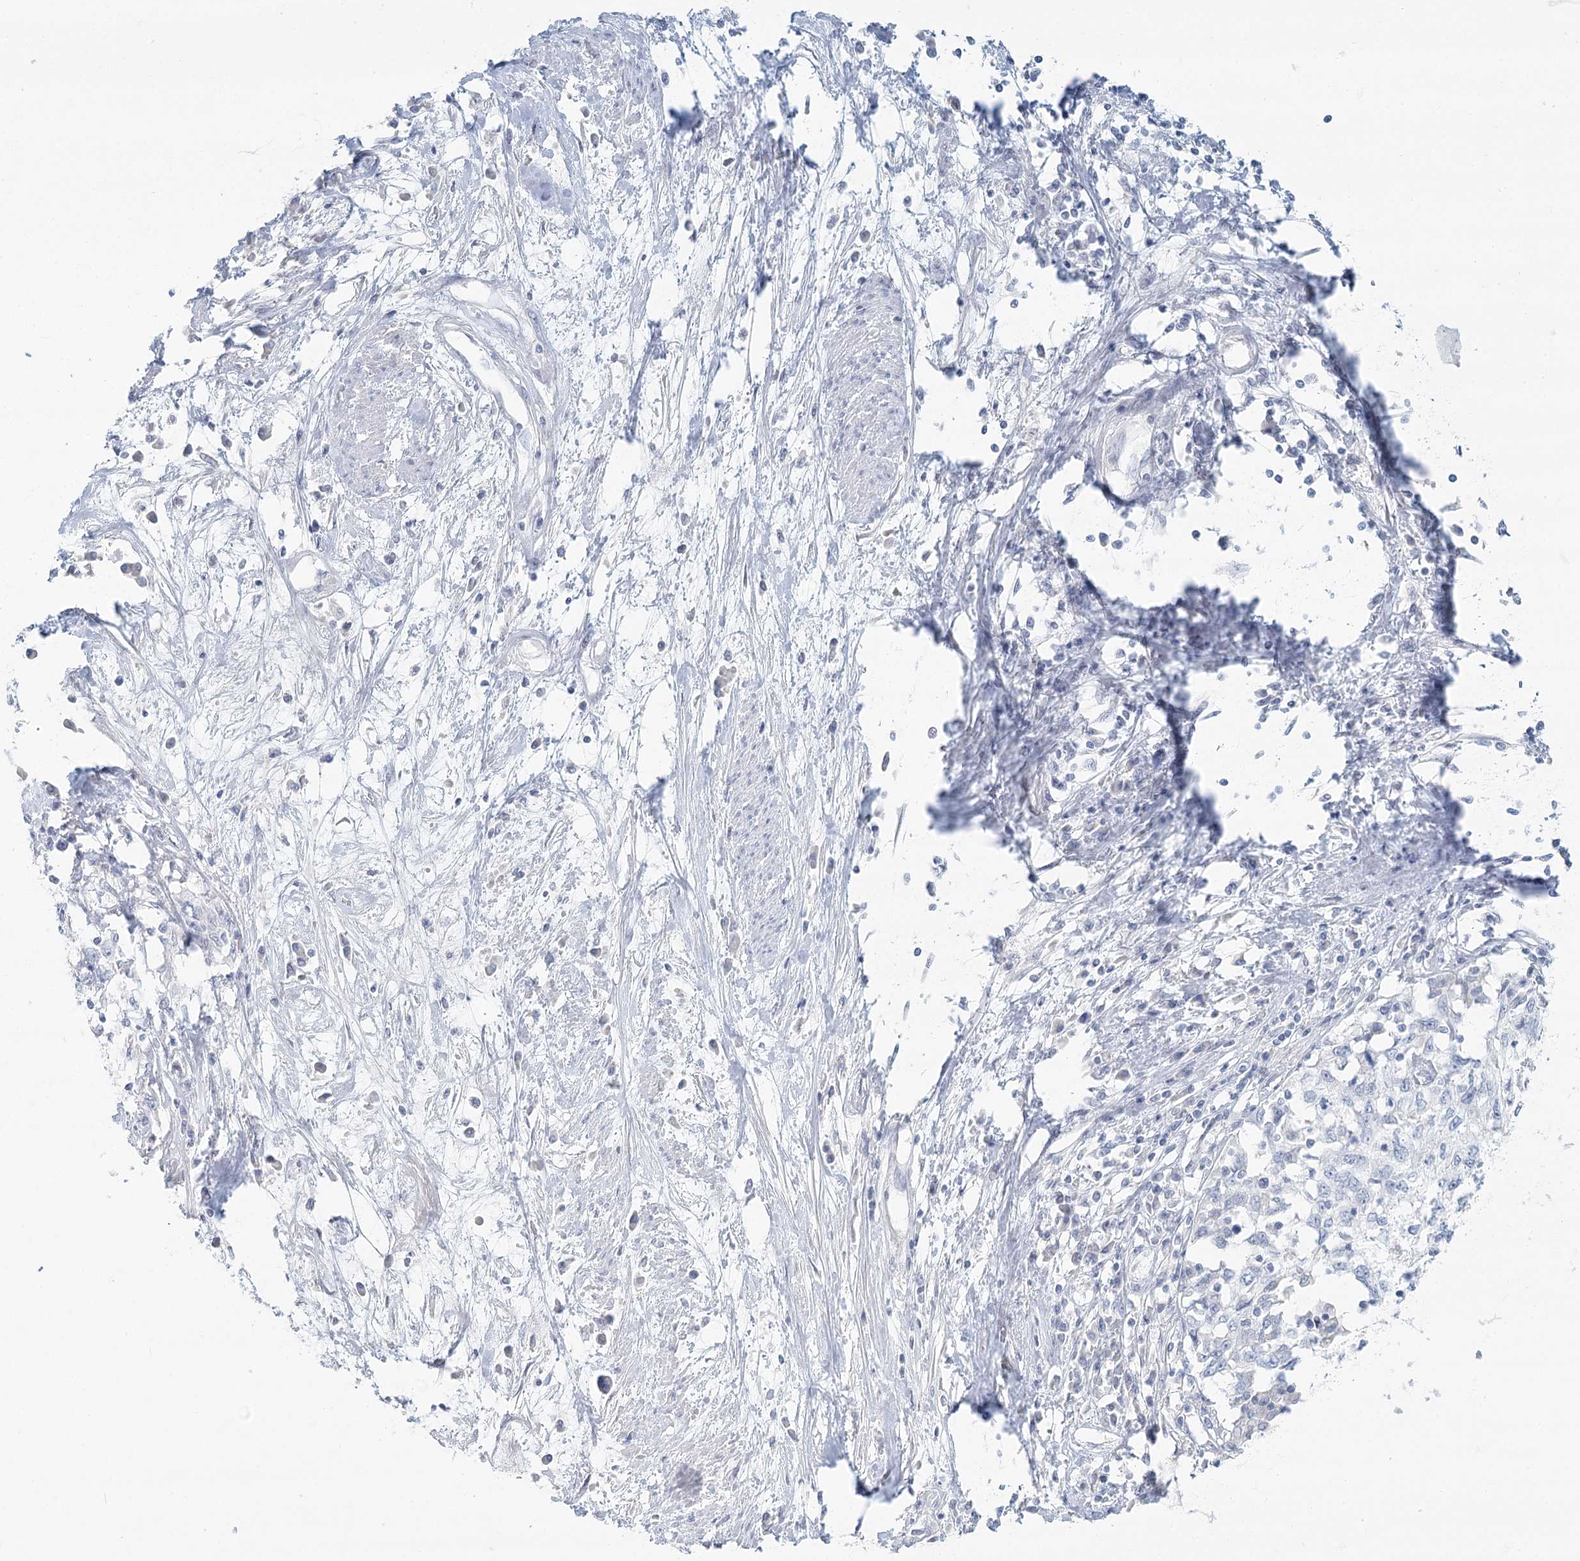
{"staining": {"intensity": "negative", "quantity": "none", "location": "none"}, "tissue": "cervical cancer", "cell_type": "Tumor cells", "image_type": "cancer", "snomed": [{"axis": "morphology", "description": "Squamous cell carcinoma, NOS"}, {"axis": "topography", "description": "Cervix"}], "caption": "This is an immunohistochemistry (IHC) image of cervical cancer (squamous cell carcinoma). There is no expression in tumor cells.", "gene": "DMGDH", "patient": {"sex": "female", "age": 57}}